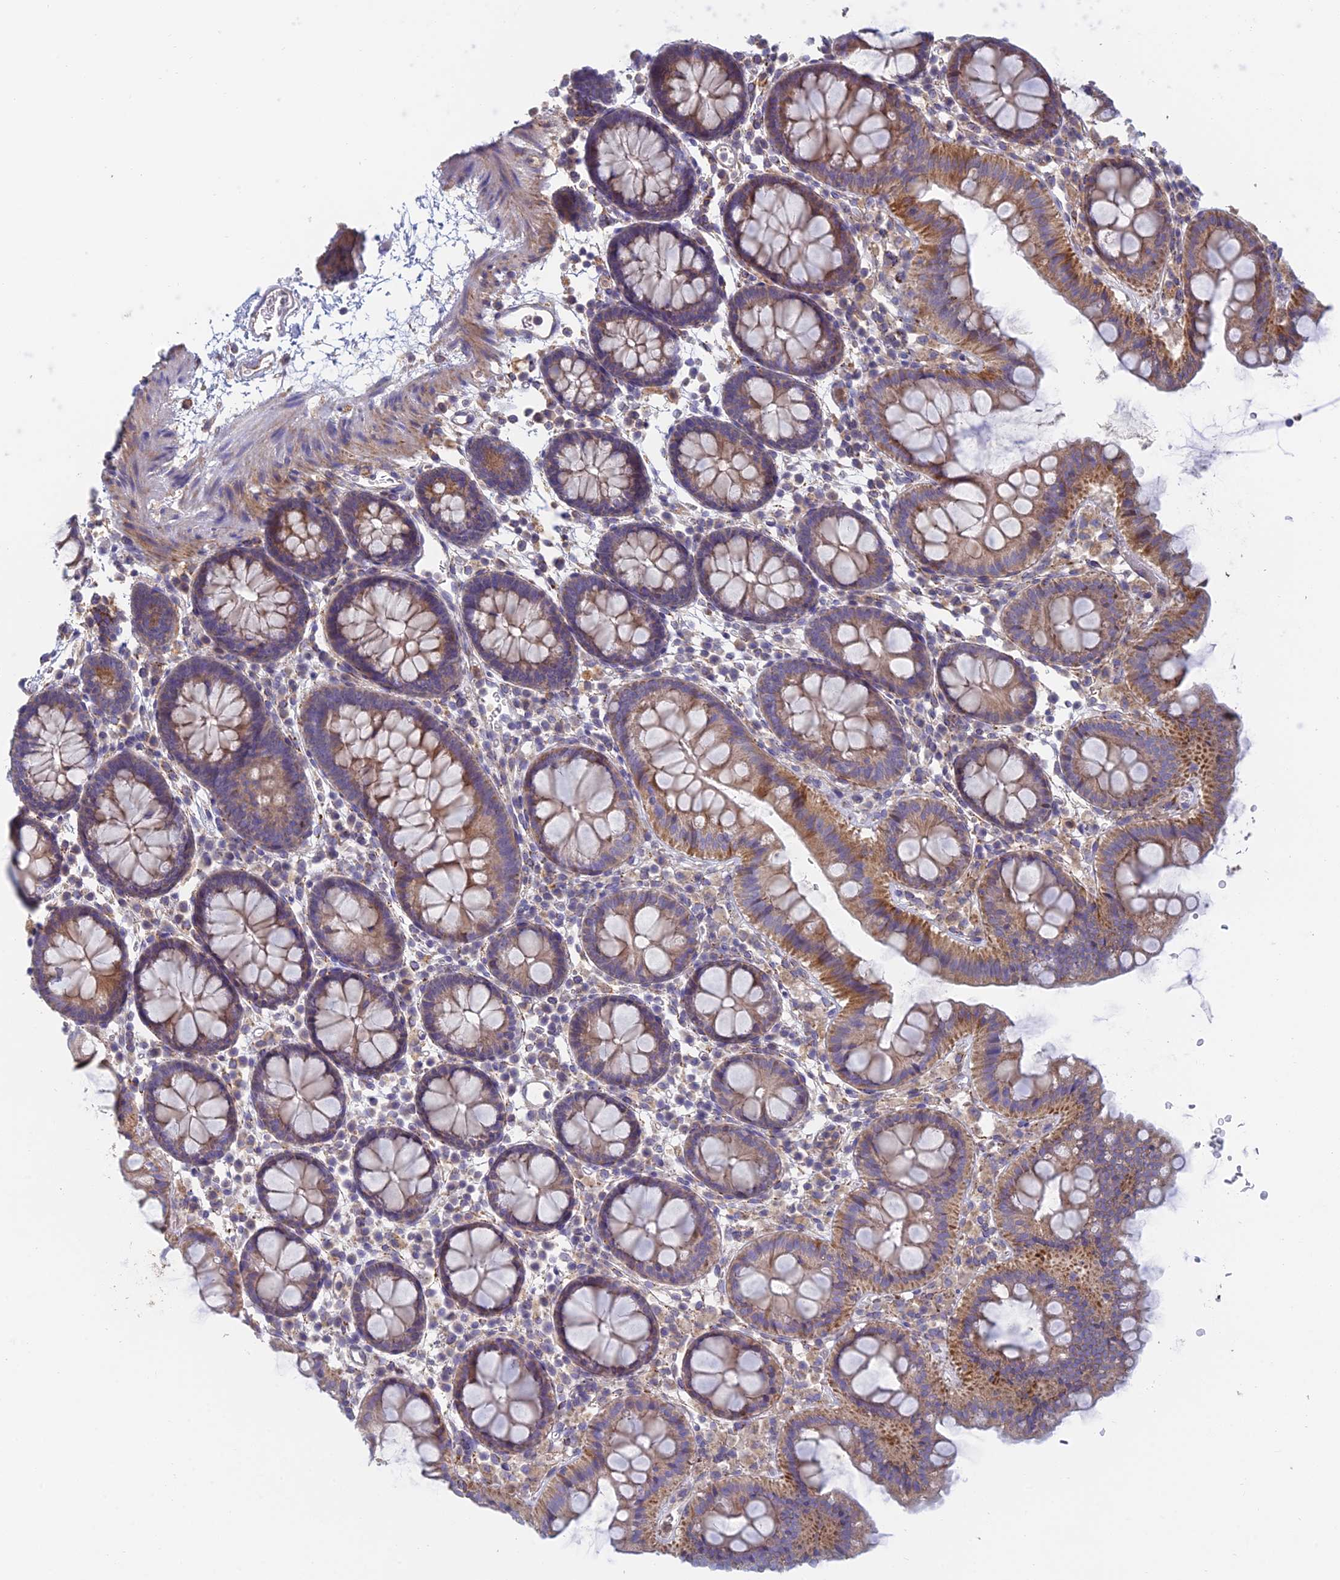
{"staining": {"intensity": "negative", "quantity": "none", "location": "none"}, "tissue": "colon", "cell_type": "Endothelial cells", "image_type": "normal", "snomed": [{"axis": "morphology", "description": "Normal tissue, NOS"}, {"axis": "topography", "description": "Colon"}], "caption": "Endothelial cells are negative for protein expression in benign human colon. (Immunohistochemistry (ihc), brightfield microscopy, high magnification).", "gene": "IFTAP", "patient": {"sex": "male", "age": 75}}